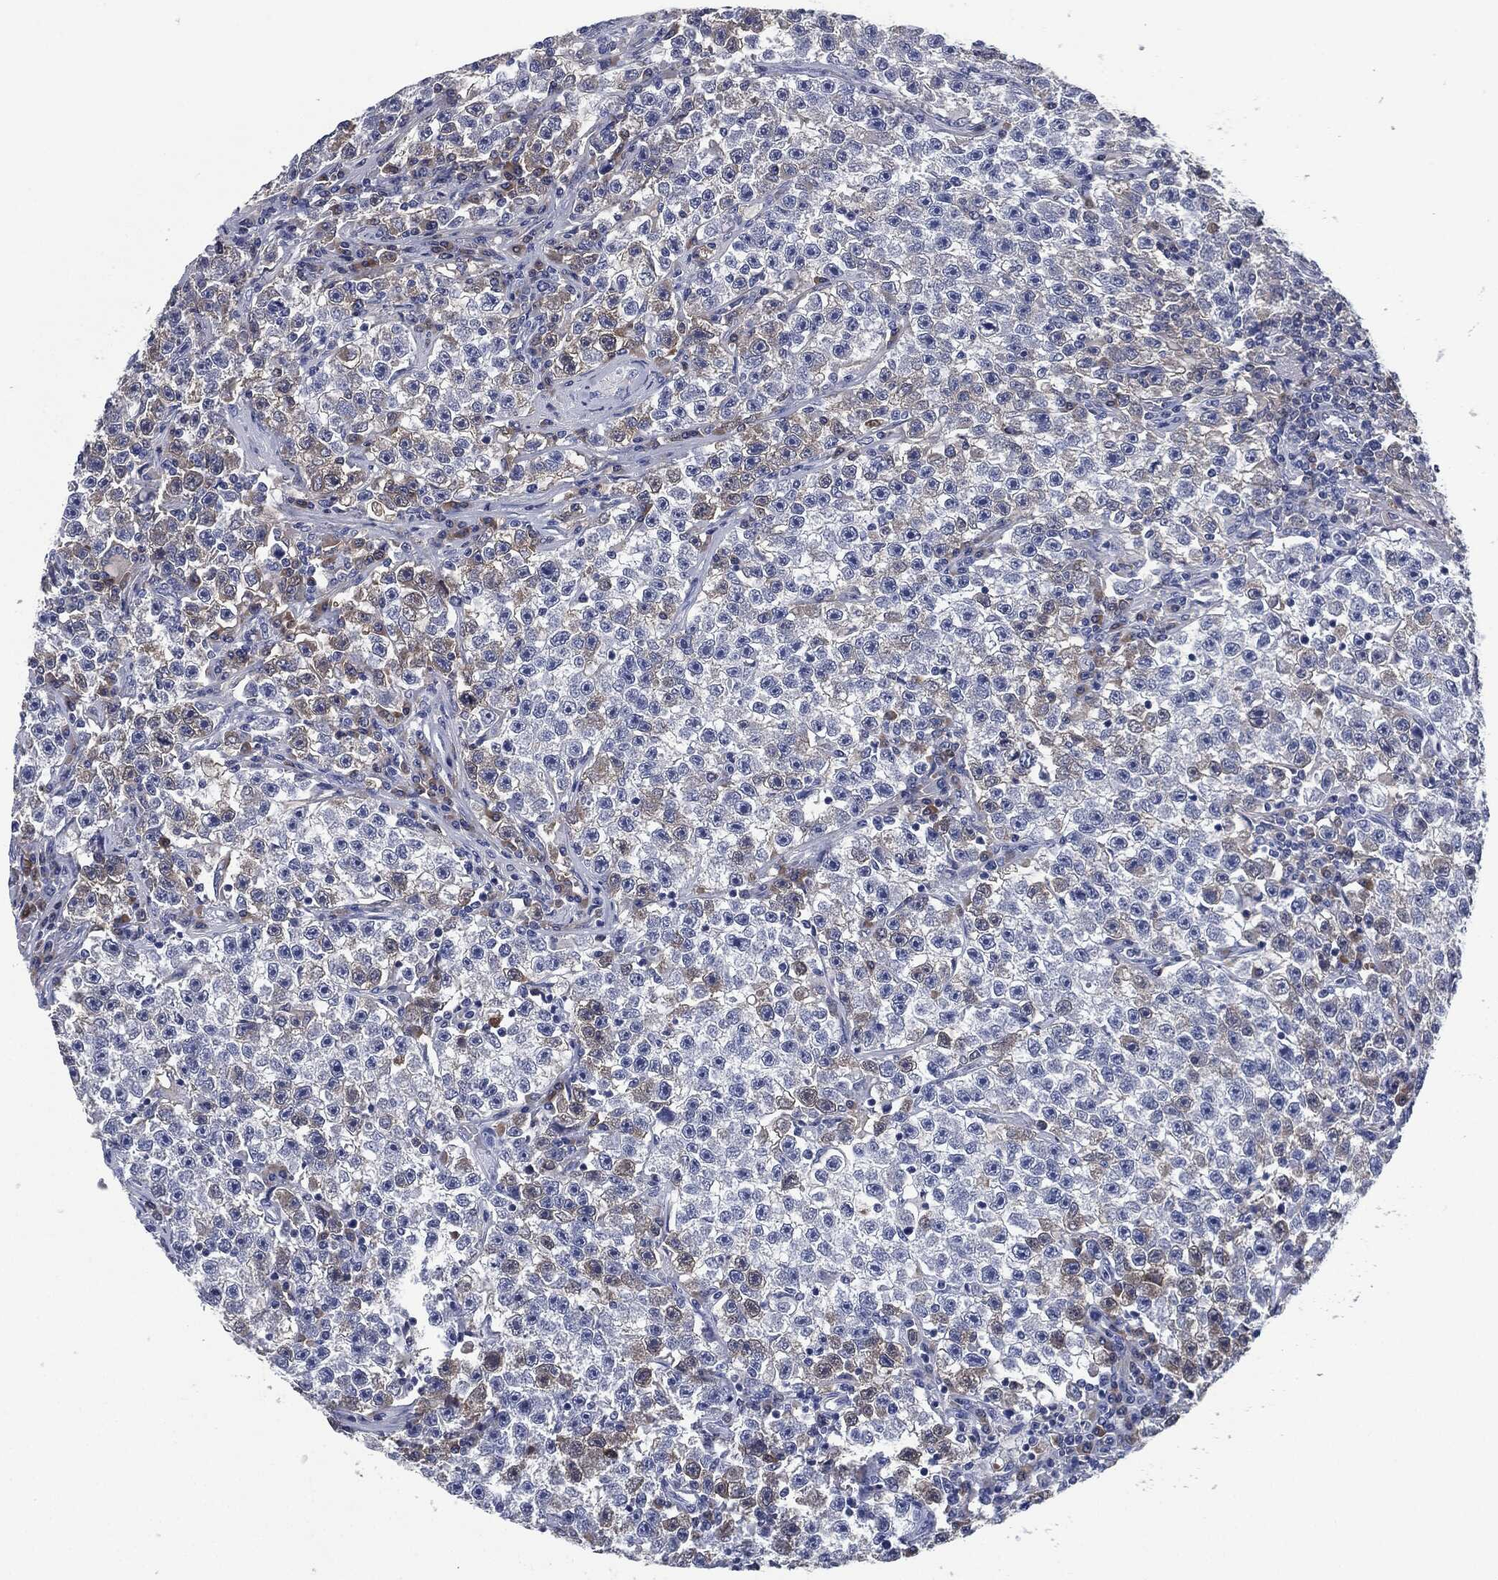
{"staining": {"intensity": "negative", "quantity": "none", "location": "none"}, "tissue": "testis cancer", "cell_type": "Tumor cells", "image_type": "cancer", "snomed": [{"axis": "morphology", "description": "Seminoma, NOS"}, {"axis": "topography", "description": "Testis"}], "caption": "The IHC histopathology image has no significant staining in tumor cells of testis cancer tissue.", "gene": "SIGLEC7", "patient": {"sex": "male", "age": 22}}